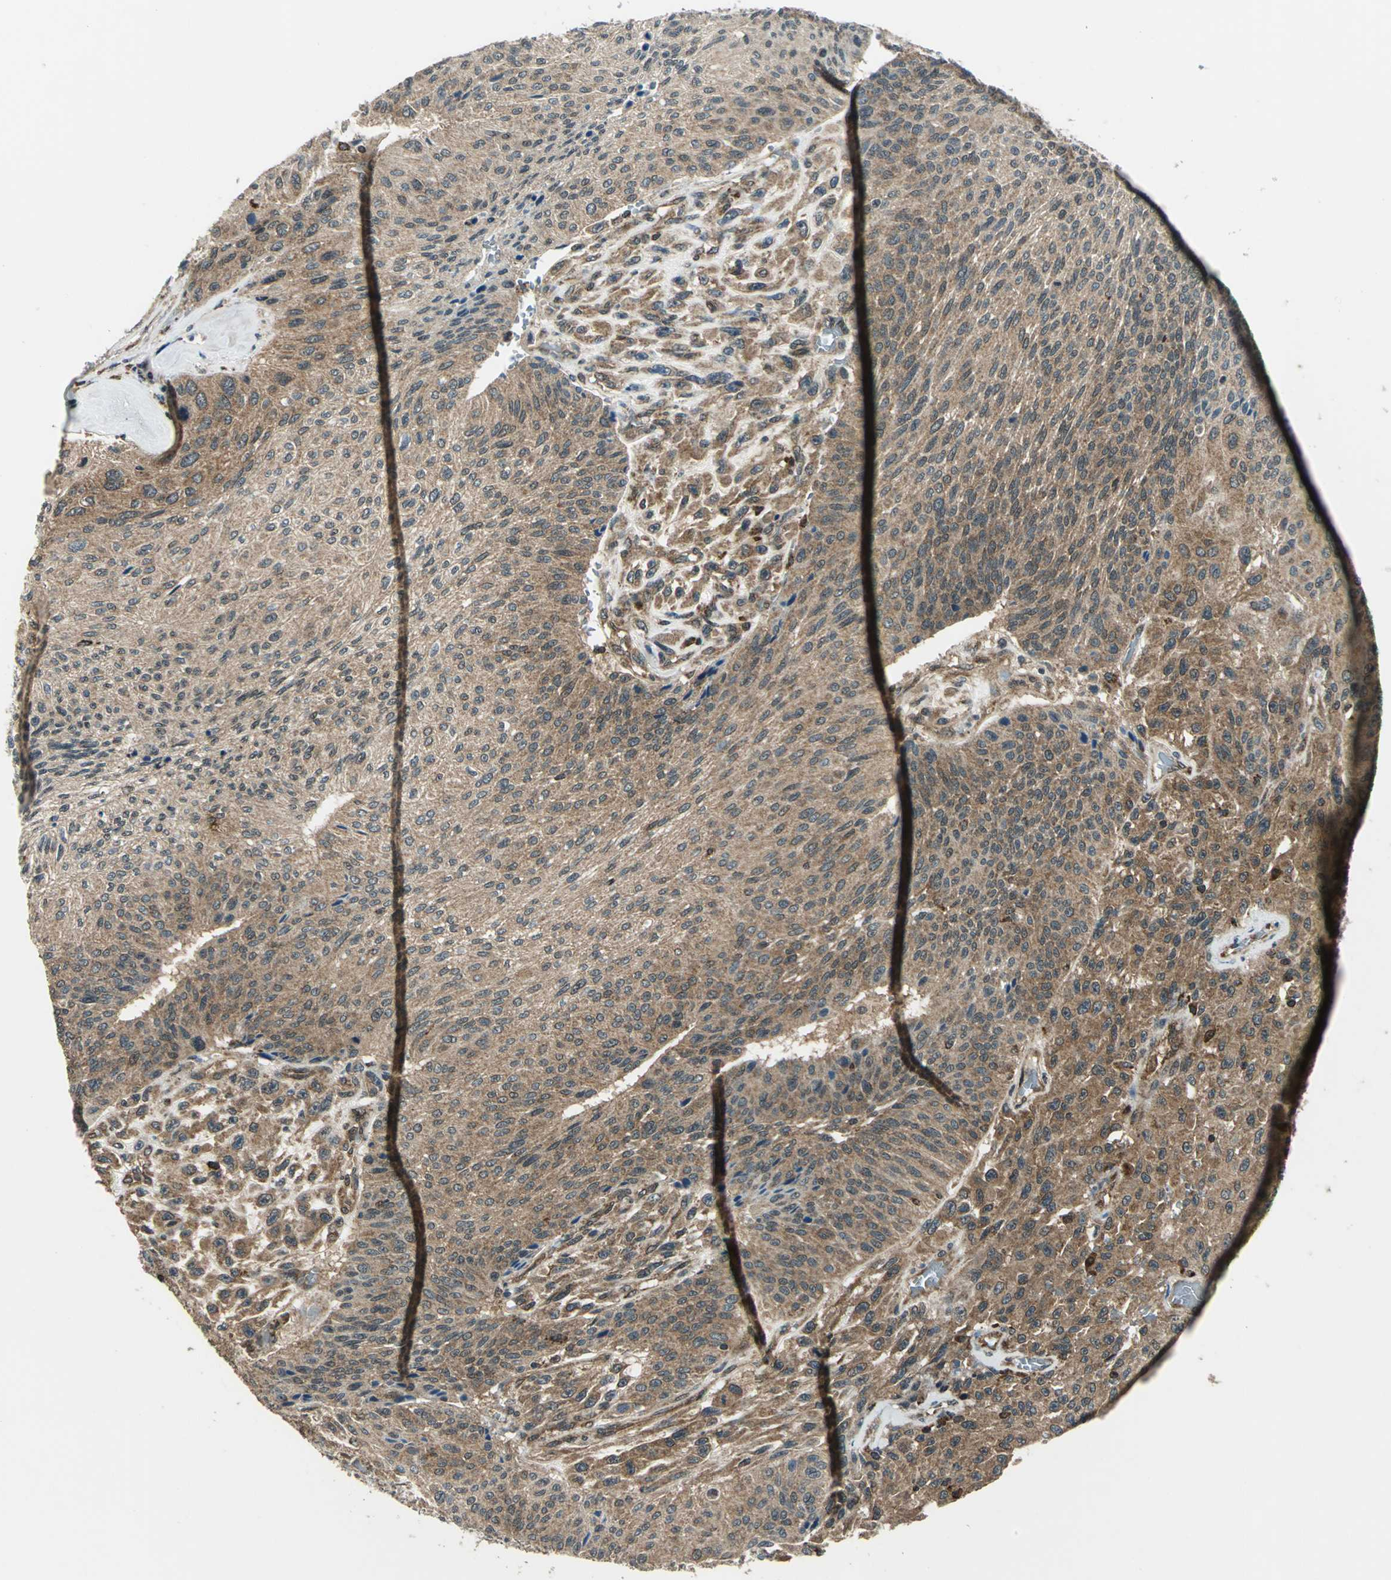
{"staining": {"intensity": "moderate", "quantity": ">75%", "location": "cytoplasmic/membranous"}, "tissue": "urothelial cancer", "cell_type": "Tumor cells", "image_type": "cancer", "snomed": [{"axis": "morphology", "description": "Urothelial carcinoma, High grade"}, {"axis": "topography", "description": "Urinary bladder"}], "caption": "A brown stain shows moderate cytoplasmic/membranous staining of a protein in urothelial carcinoma (high-grade) tumor cells.", "gene": "NUDT2", "patient": {"sex": "male", "age": 66}}